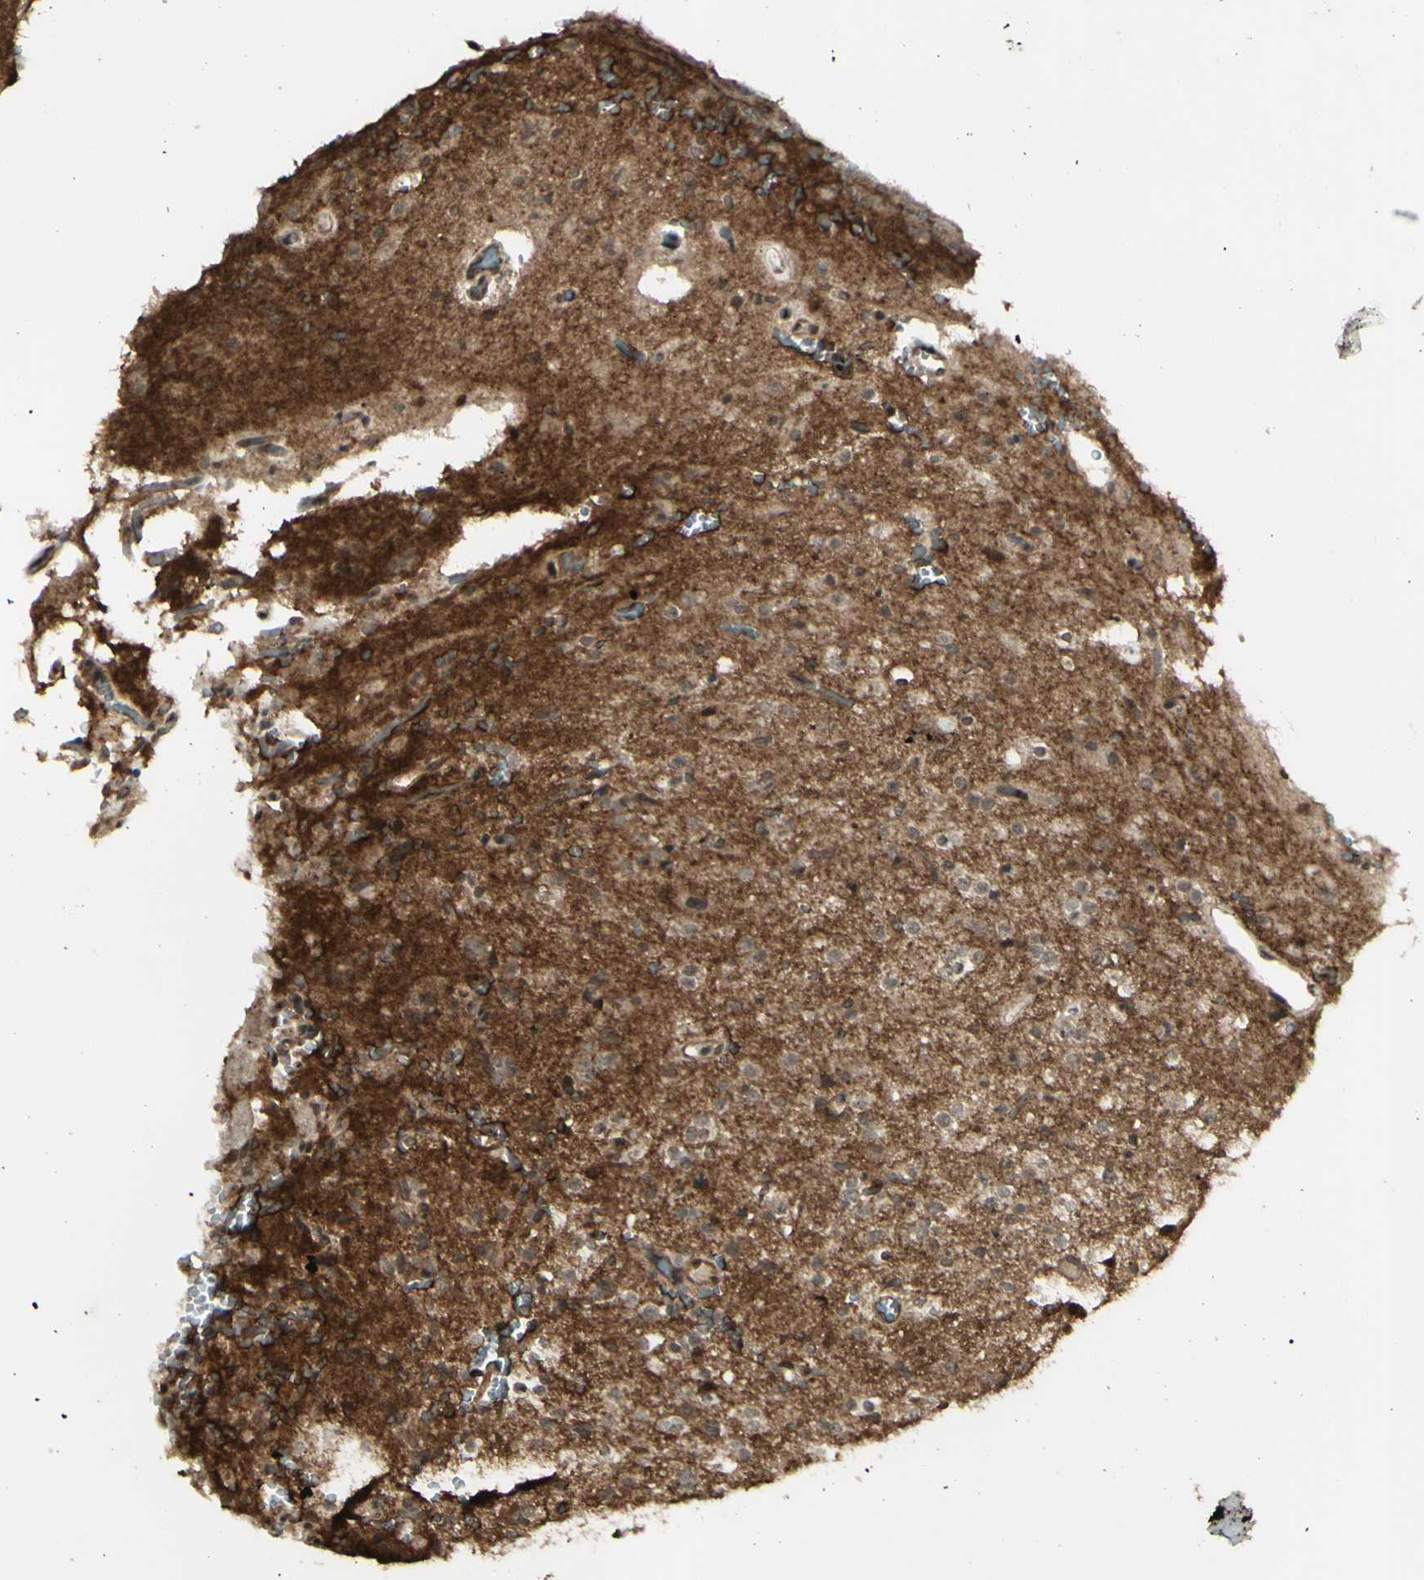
{"staining": {"intensity": "moderate", "quantity": ">75%", "location": "cytoplasmic/membranous"}, "tissue": "glioma", "cell_type": "Tumor cells", "image_type": "cancer", "snomed": [{"axis": "morphology", "description": "Glioma, malignant, High grade"}, {"axis": "topography", "description": "Brain"}], "caption": "This micrograph exhibits glioma stained with immunohistochemistry to label a protein in brown. The cytoplasmic/membranous of tumor cells show moderate positivity for the protein. Nuclei are counter-stained blue.", "gene": "BLNK", "patient": {"sex": "male", "age": 47}}